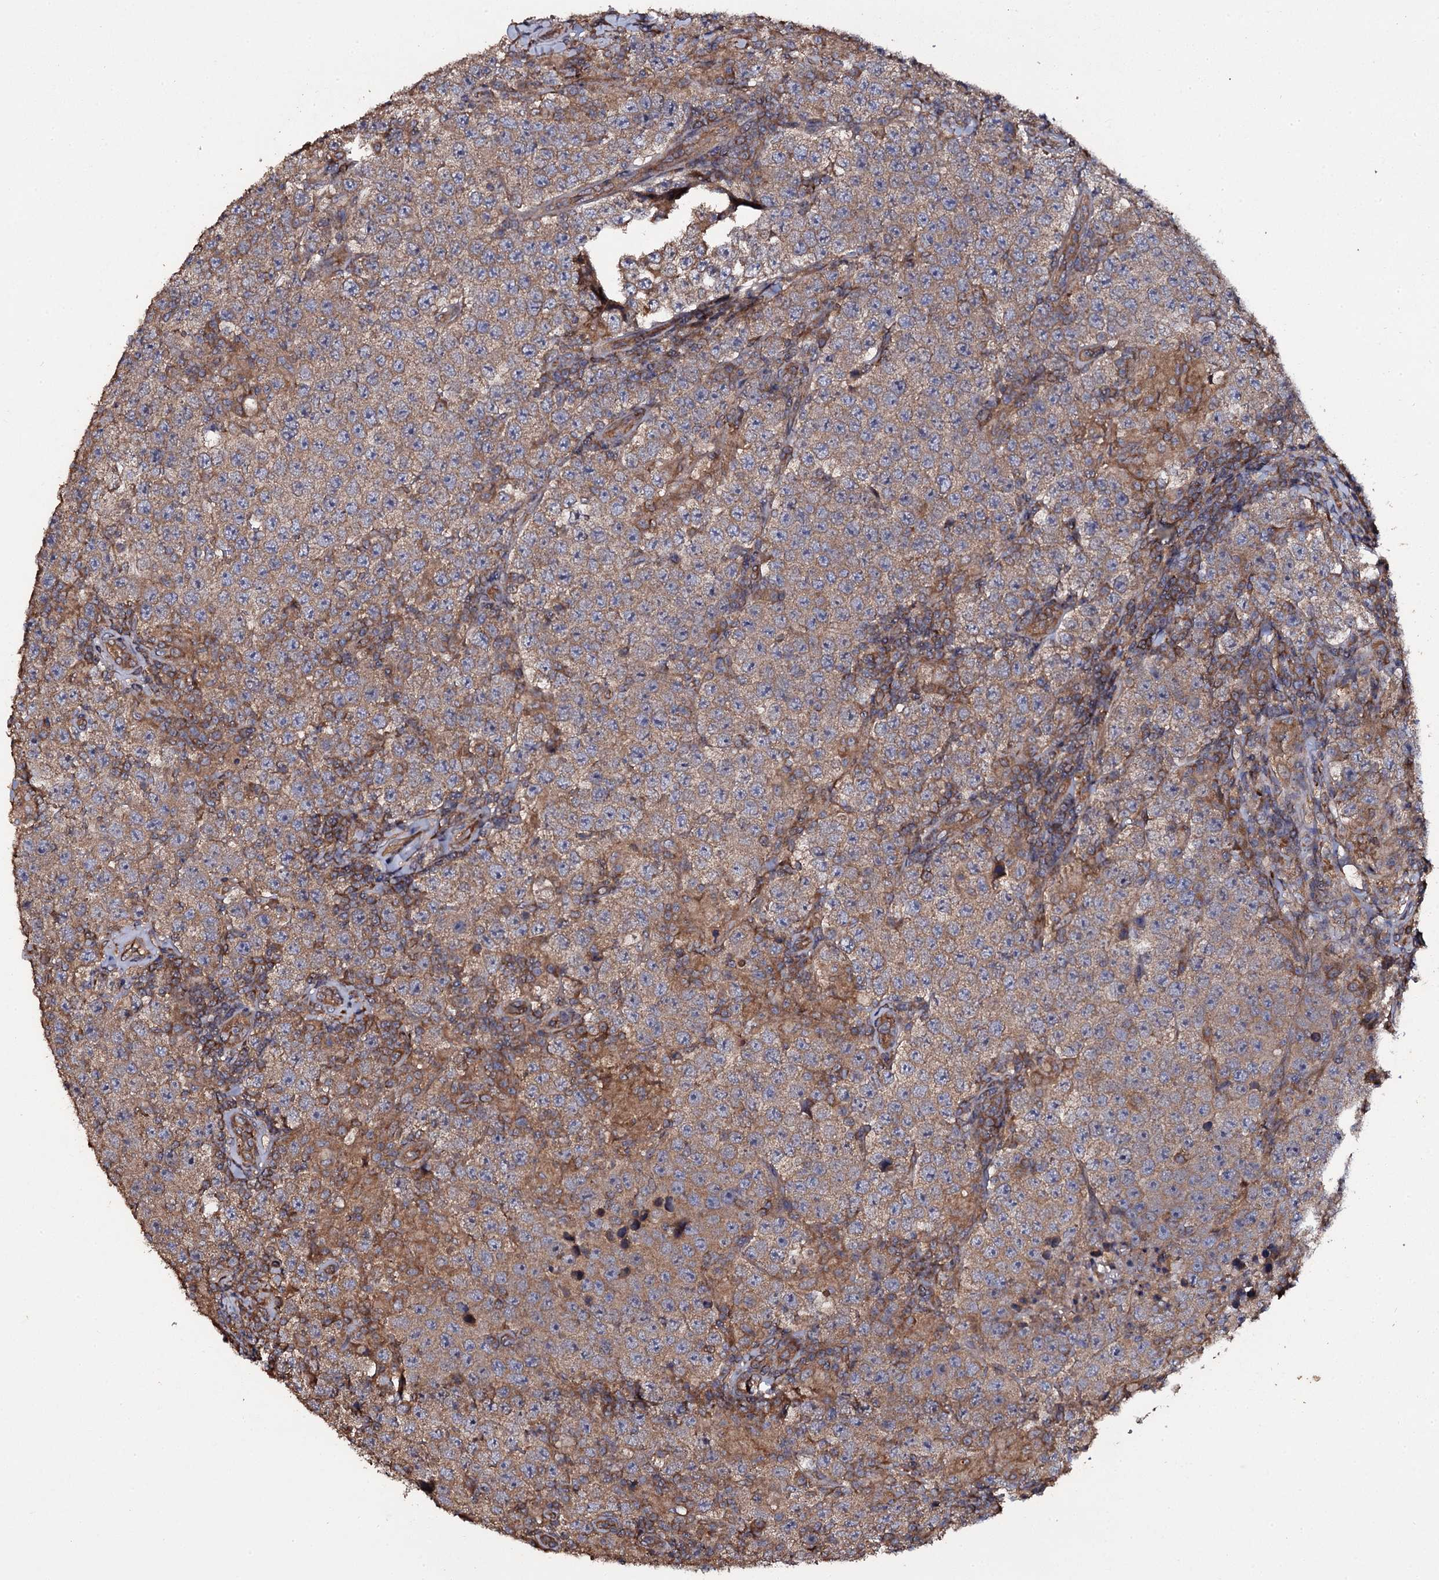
{"staining": {"intensity": "moderate", "quantity": ">75%", "location": "cytoplasmic/membranous"}, "tissue": "testis cancer", "cell_type": "Tumor cells", "image_type": "cancer", "snomed": [{"axis": "morphology", "description": "Normal tissue, NOS"}, {"axis": "morphology", "description": "Urothelial carcinoma, High grade"}, {"axis": "morphology", "description": "Seminoma, NOS"}, {"axis": "morphology", "description": "Carcinoma, Embryonal, NOS"}, {"axis": "topography", "description": "Urinary bladder"}, {"axis": "topography", "description": "Testis"}], "caption": "Tumor cells show moderate cytoplasmic/membranous positivity in approximately >75% of cells in testis high-grade urothelial carcinoma.", "gene": "TTC23", "patient": {"sex": "male", "age": 41}}